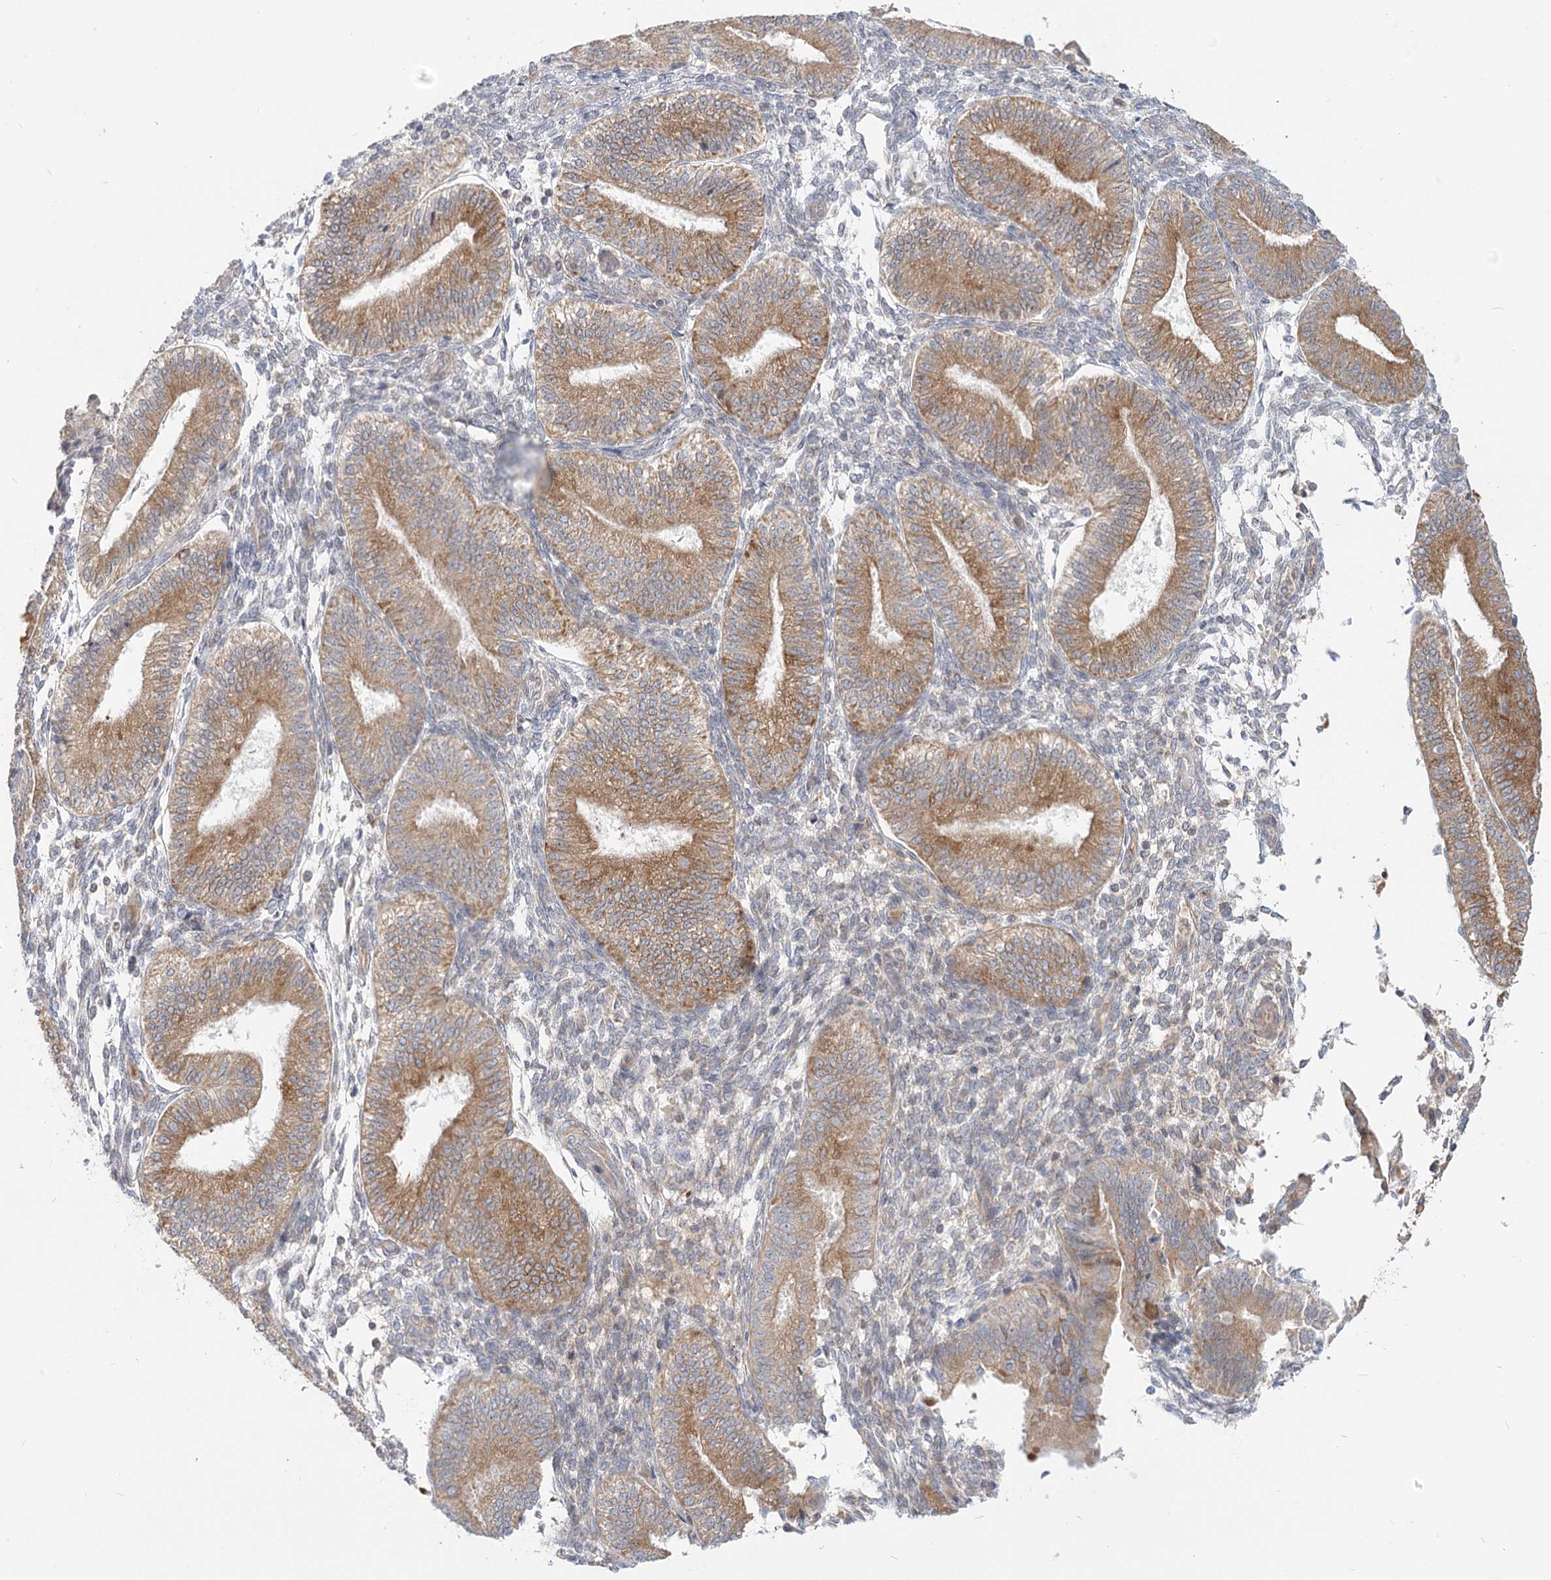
{"staining": {"intensity": "negative", "quantity": "none", "location": "none"}, "tissue": "endometrium", "cell_type": "Cells in endometrial stroma", "image_type": "normal", "snomed": [{"axis": "morphology", "description": "Normal tissue, NOS"}, {"axis": "topography", "description": "Endometrium"}], "caption": "IHC micrograph of normal human endometrium stained for a protein (brown), which shows no expression in cells in endometrial stroma.", "gene": "MTMR3", "patient": {"sex": "female", "age": 39}}